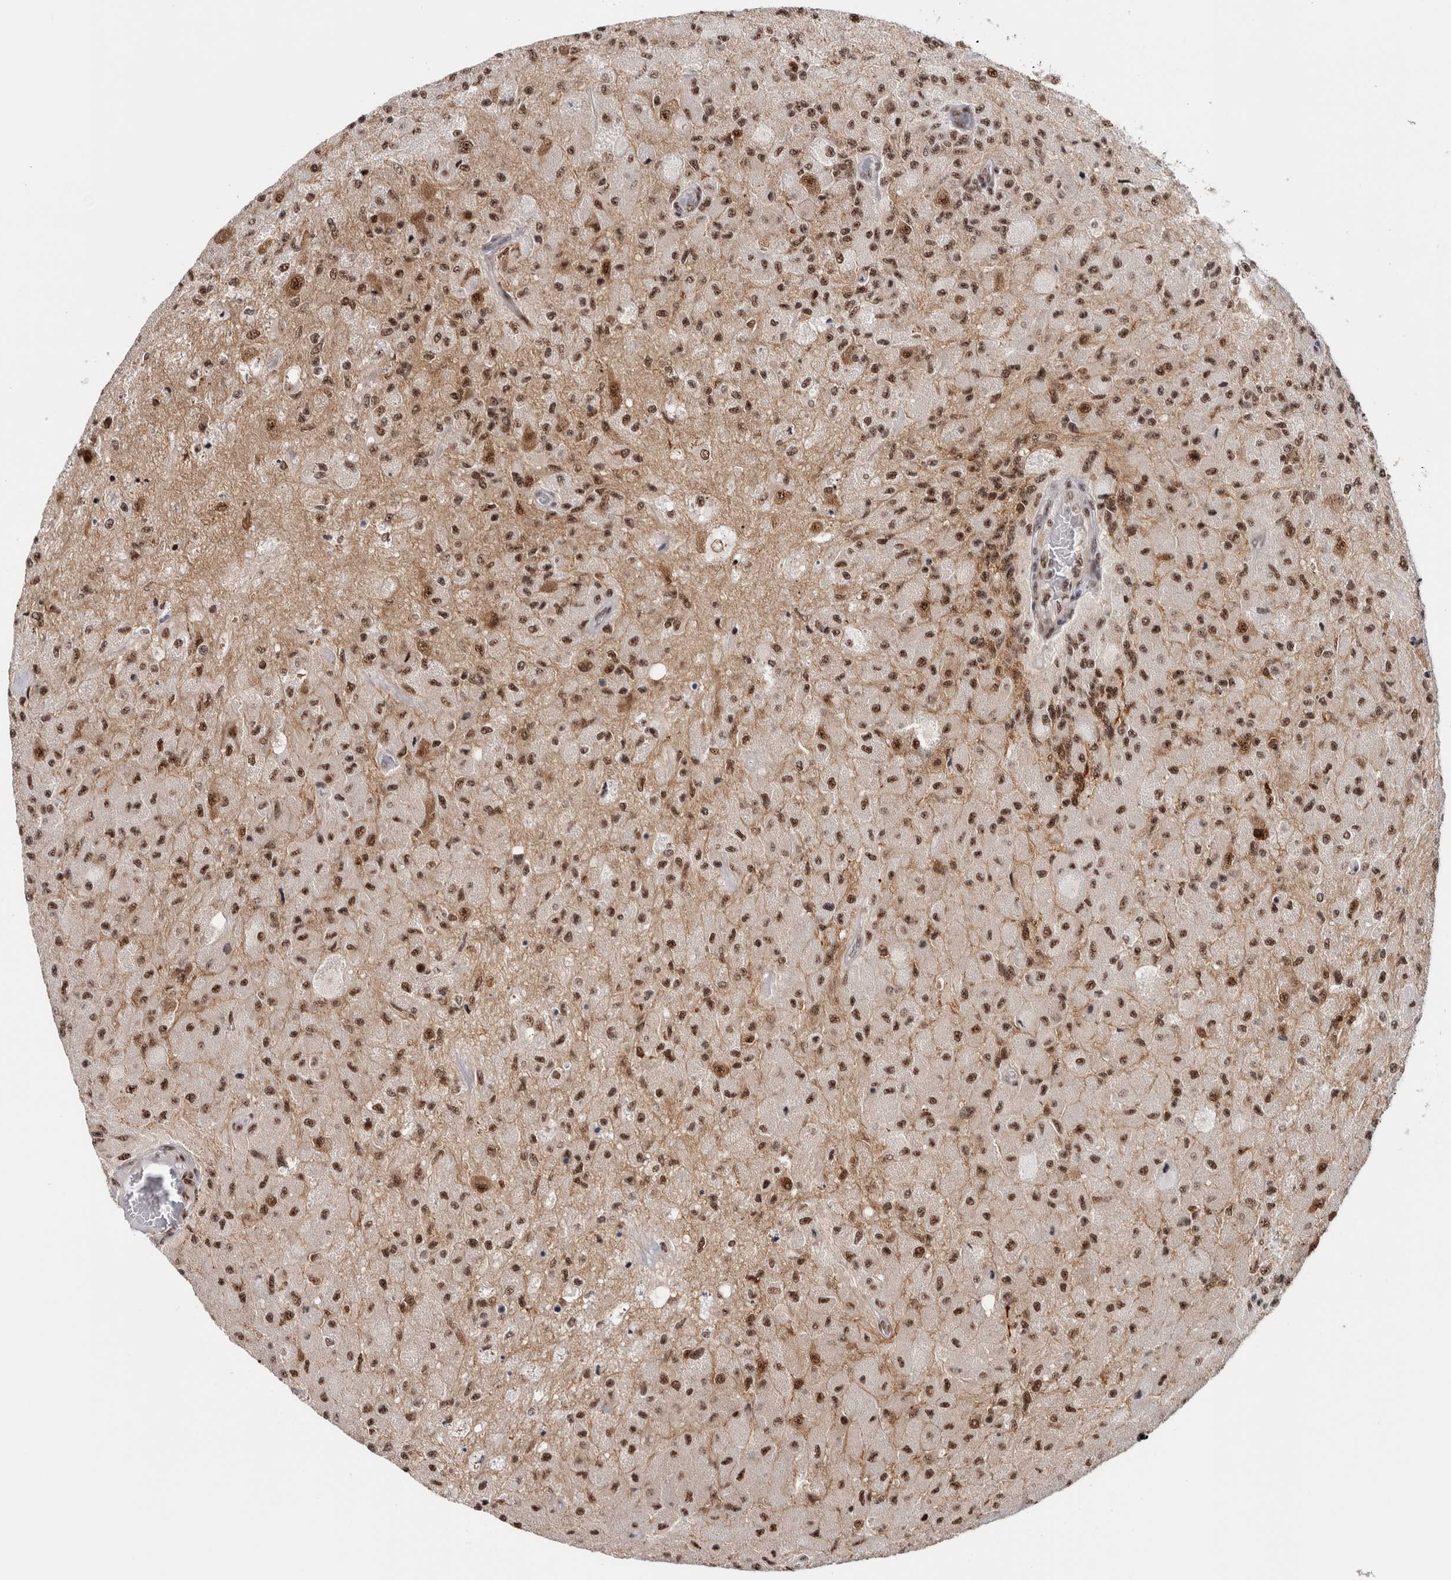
{"staining": {"intensity": "moderate", "quantity": ">75%", "location": "nuclear"}, "tissue": "glioma", "cell_type": "Tumor cells", "image_type": "cancer", "snomed": [{"axis": "morphology", "description": "Normal tissue, NOS"}, {"axis": "morphology", "description": "Glioma, malignant, High grade"}, {"axis": "topography", "description": "Cerebral cortex"}], "caption": "This micrograph demonstrates high-grade glioma (malignant) stained with IHC to label a protein in brown. The nuclear of tumor cells show moderate positivity for the protein. Nuclei are counter-stained blue.", "gene": "MKNK1", "patient": {"sex": "male", "age": 77}}